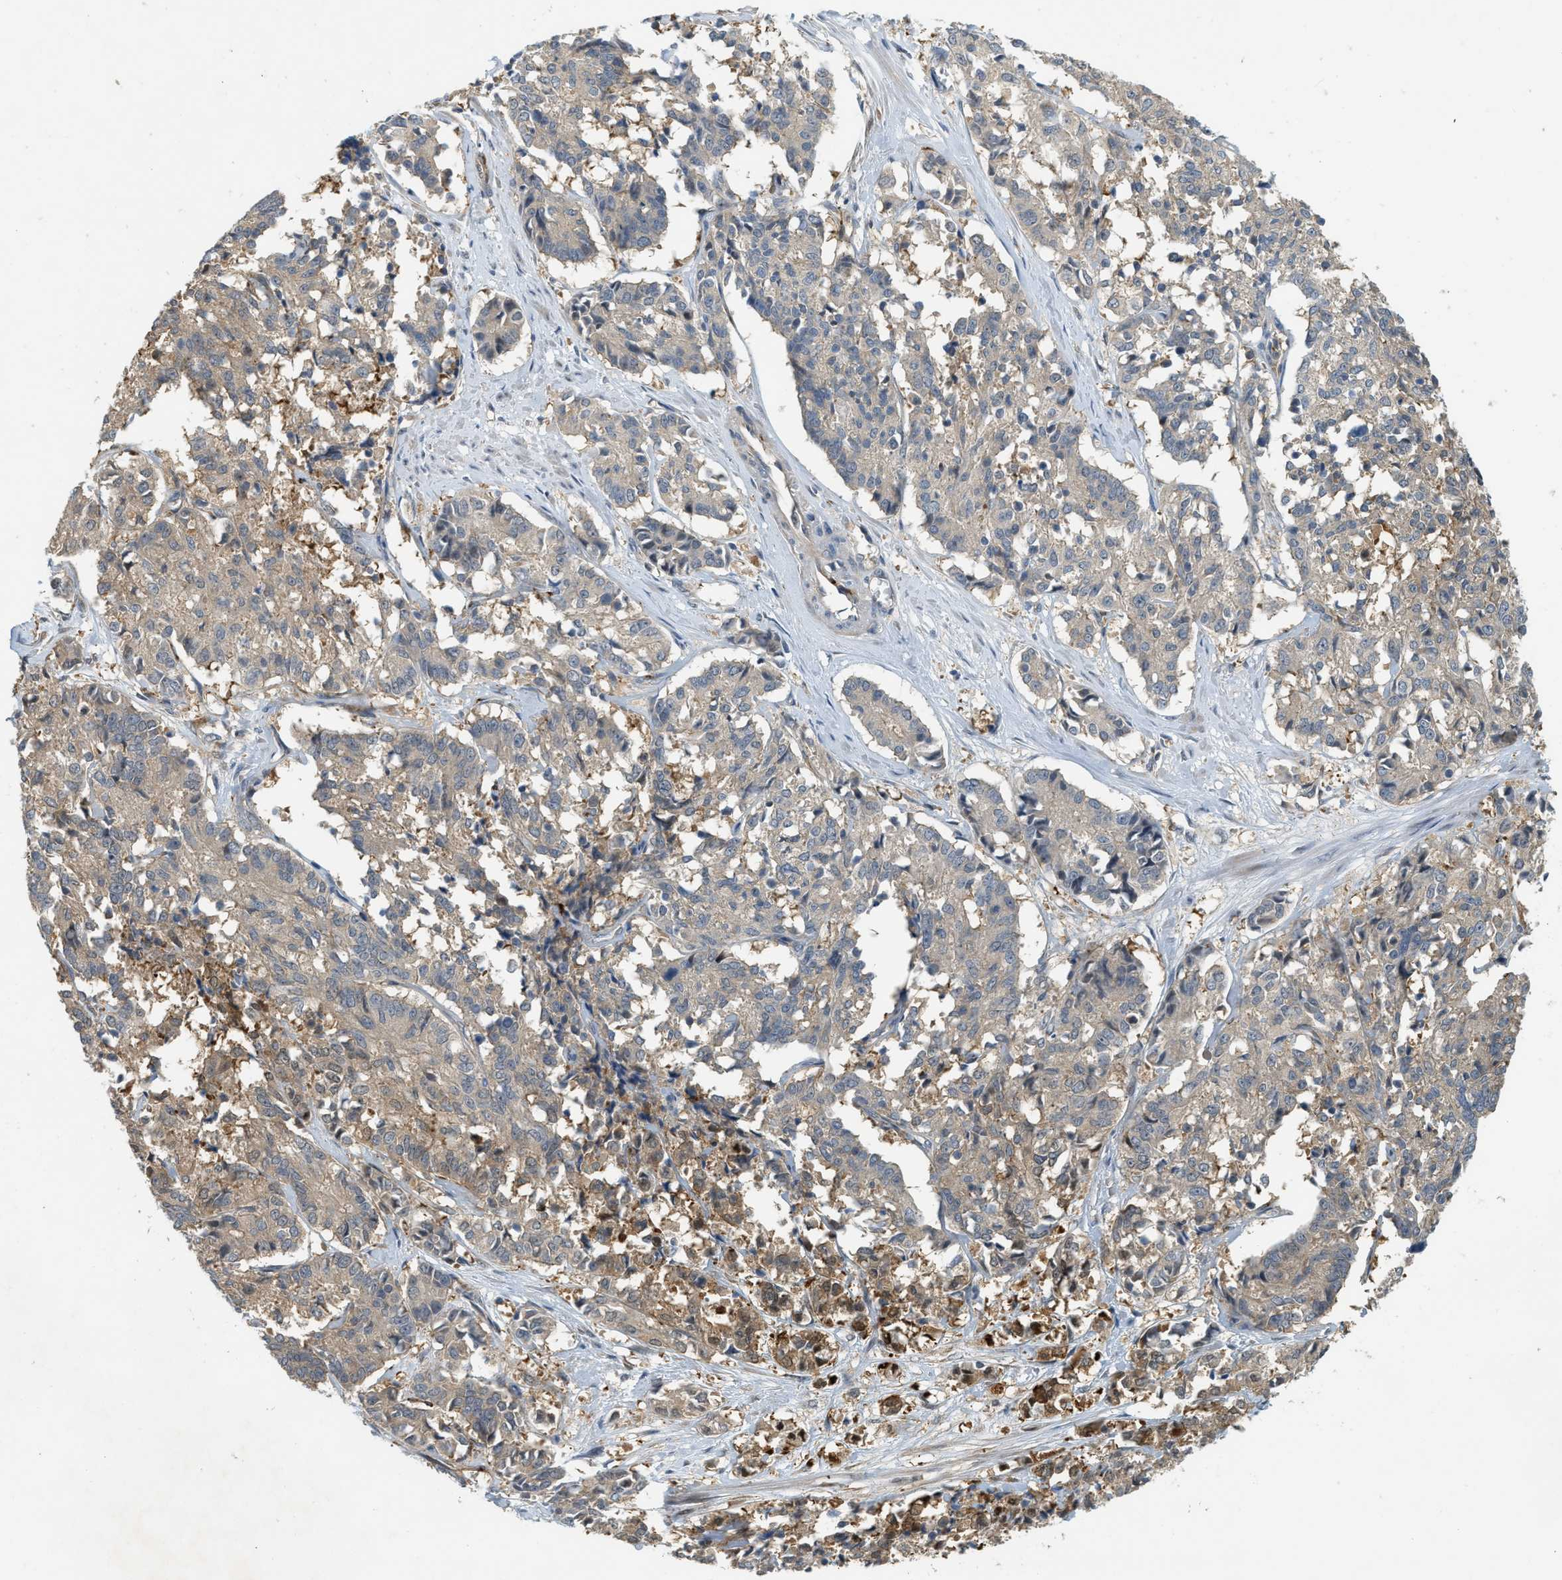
{"staining": {"intensity": "weak", "quantity": ">75%", "location": "cytoplasmic/membranous"}, "tissue": "cervical cancer", "cell_type": "Tumor cells", "image_type": "cancer", "snomed": [{"axis": "morphology", "description": "Squamous cell carcinoma, NOS"}, {"axis": "topography", "description": "Cervix"}], "caption": "Immunohistochemistry (IHC) micrograph of neoplastic tissue: human cervical squamous cell carcinoma stained using immunohistochemistry (IHC) reveals low levels of weak protein expression localized specifically in the cytoplasmic/membranous of tumor cells, appearing as a cytoplasmic/membranous brown color.", "gene": "PDCL3", "patient": {"sex": "female", "age": 35}}